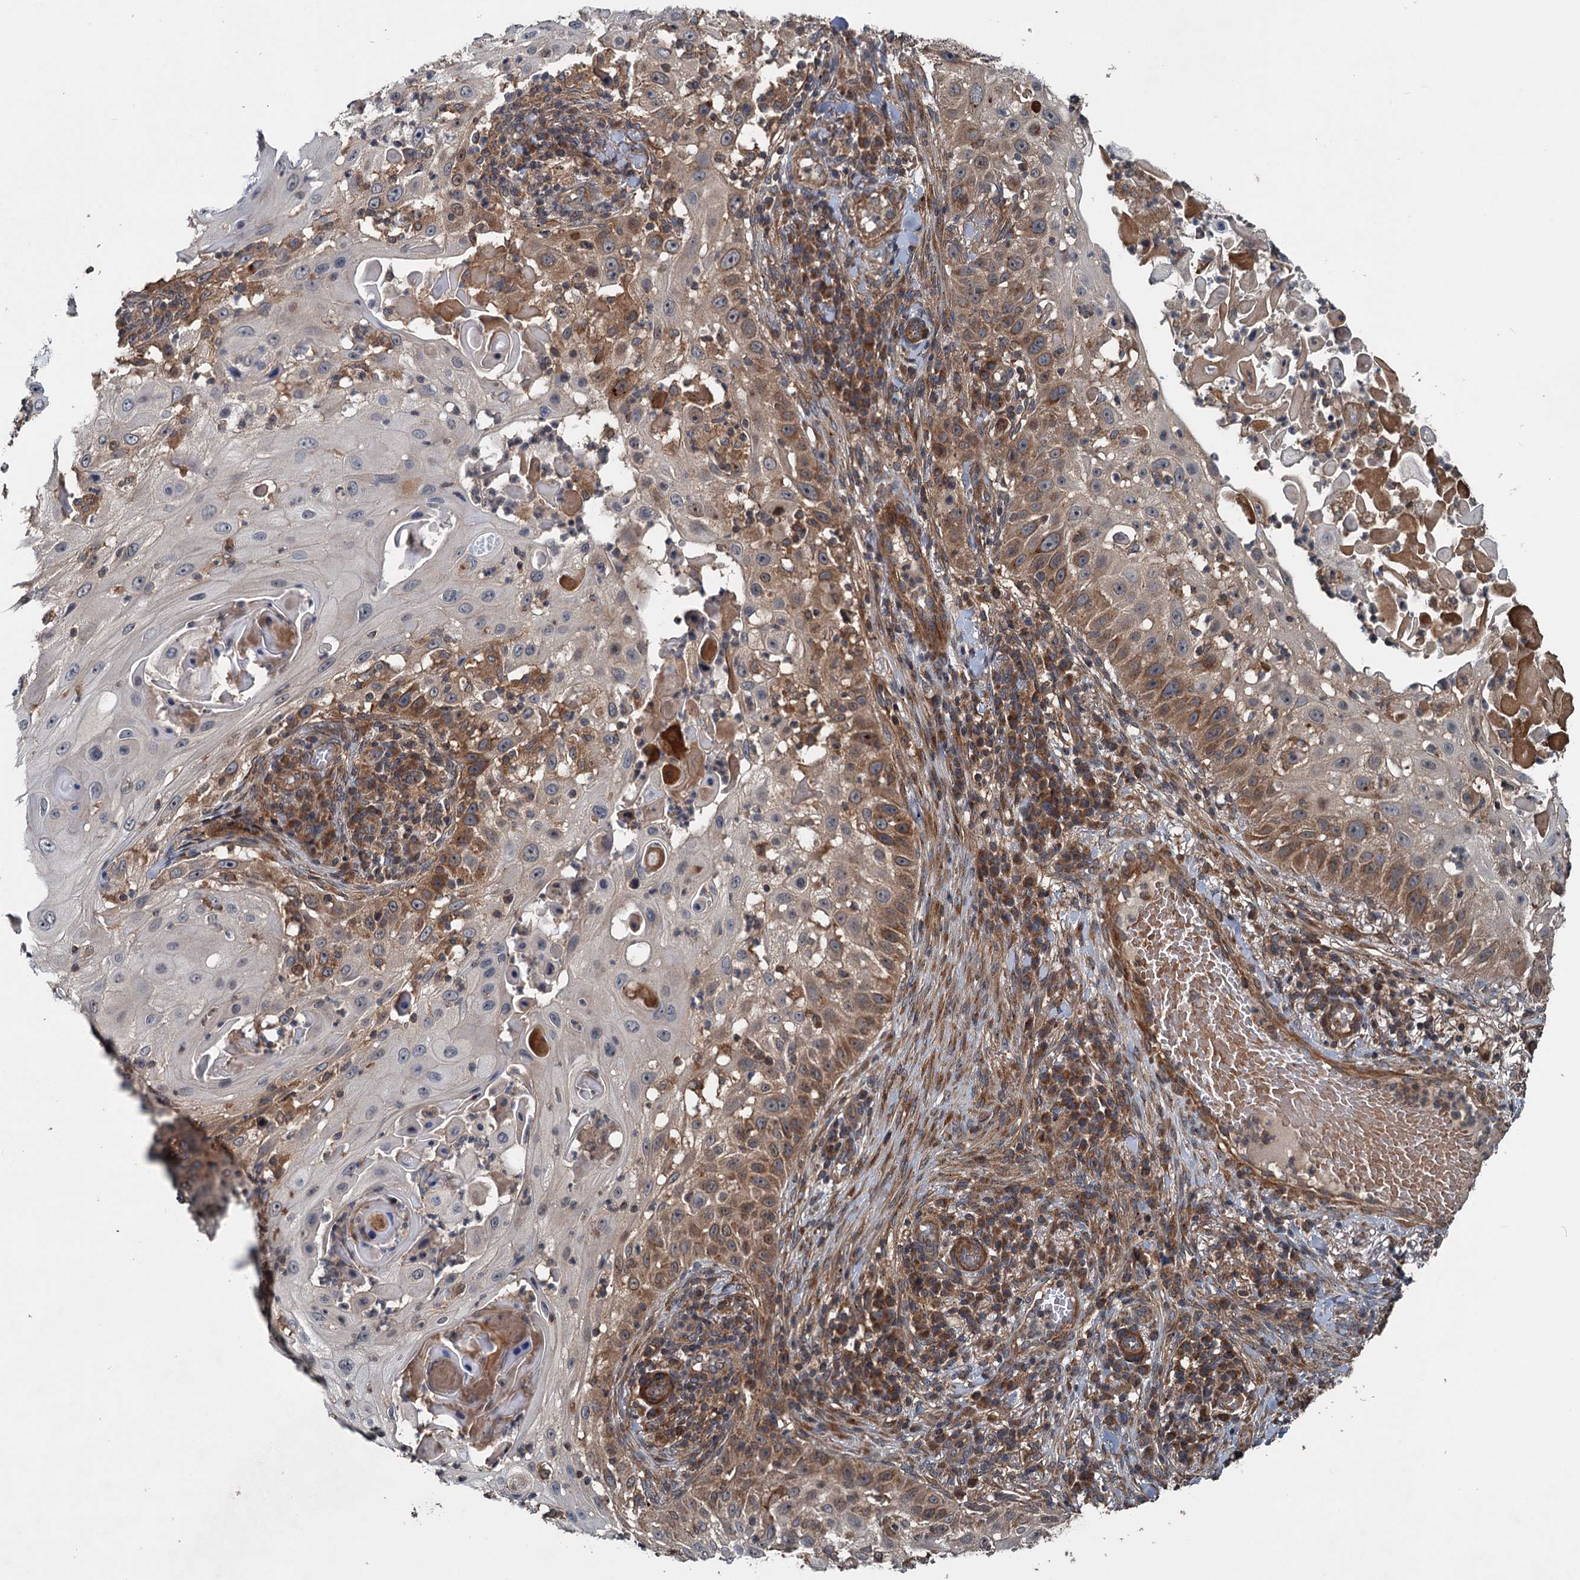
{"staining": {"intensity": "moderate", "quantity": "25%-75%", "location": "cytoplasmic/membranous"}, "tissue": "skin cancer", "cell_type": "Tumor cells", "image_type": "cancer", "snomed": [{"axis": "morphology", "description": "Squamous cell carcinoma, NOS"}, {"axis": "topography", "description": "Skin"}], "caption": "Protein expression by immunohistochemistry displays moderate cytoplasmic/membranous positivity in approximately 25%-75% of tumor cells in skin cancer (squamous cell carcinoma). (brown staining indicates protein expression, while blue staining denotes nuclei).", "gene": "TEDC1", "patient": {"sex": "female", "age": 44}}